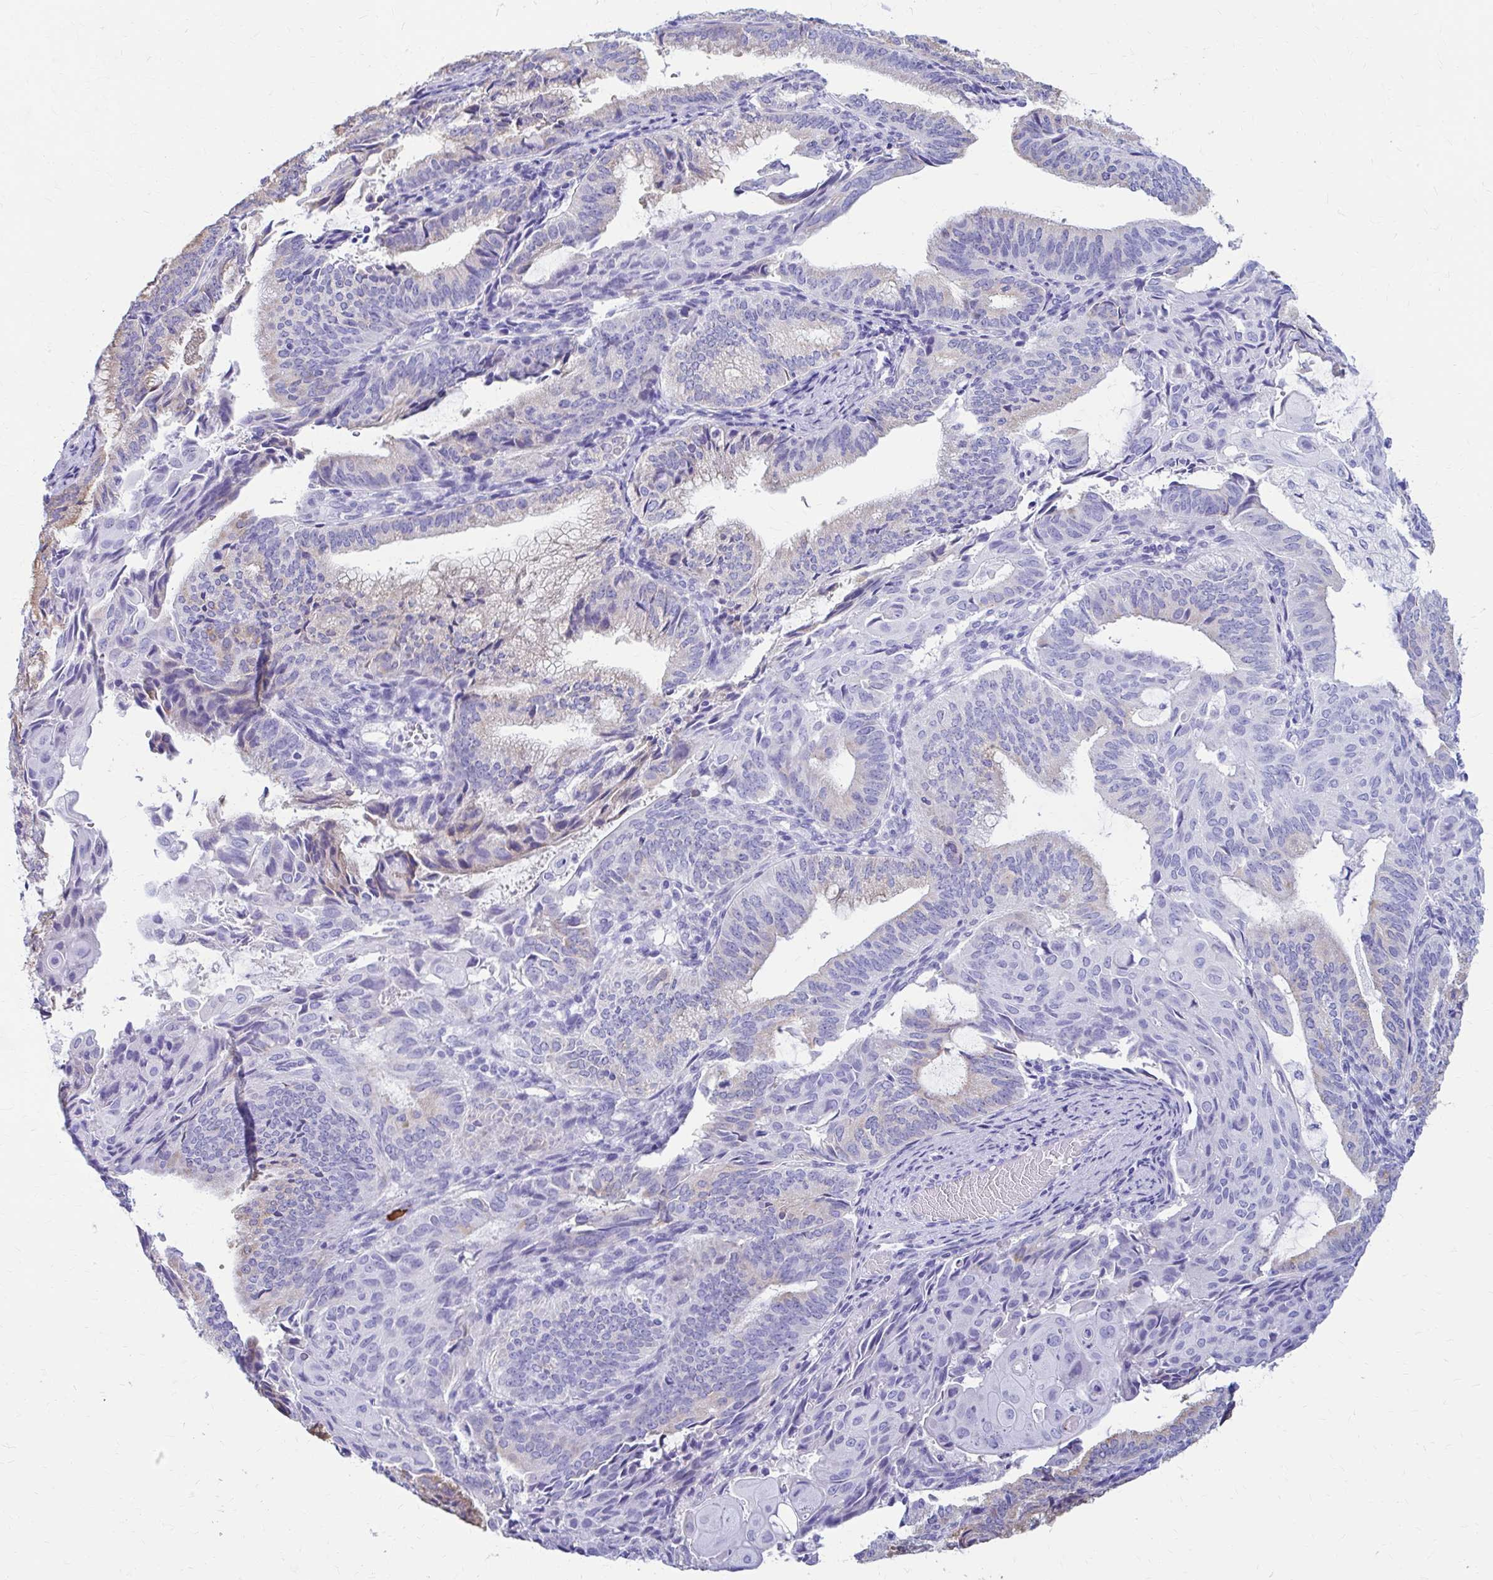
{"staining": {"intensity": "weak", "quantity": "<25%", "location": "cytoplasmic/membranous"}, "tissue": "endometrial cancer", "cell_type": "Tumor cells", "image_type": "cancer", "snomed": [{"axis": "morphology", "description": "Adenocarcinoma, NOS"}, {"axis": "topography", "description": "Endometrium"}], "caption": "This is an immunohistochemistry (IHC) micrograph of human endometrial cancer. There is no positivity in tumor cells.", "gene": "NSG2", "patient": {"sex": "female", "age": 49}}